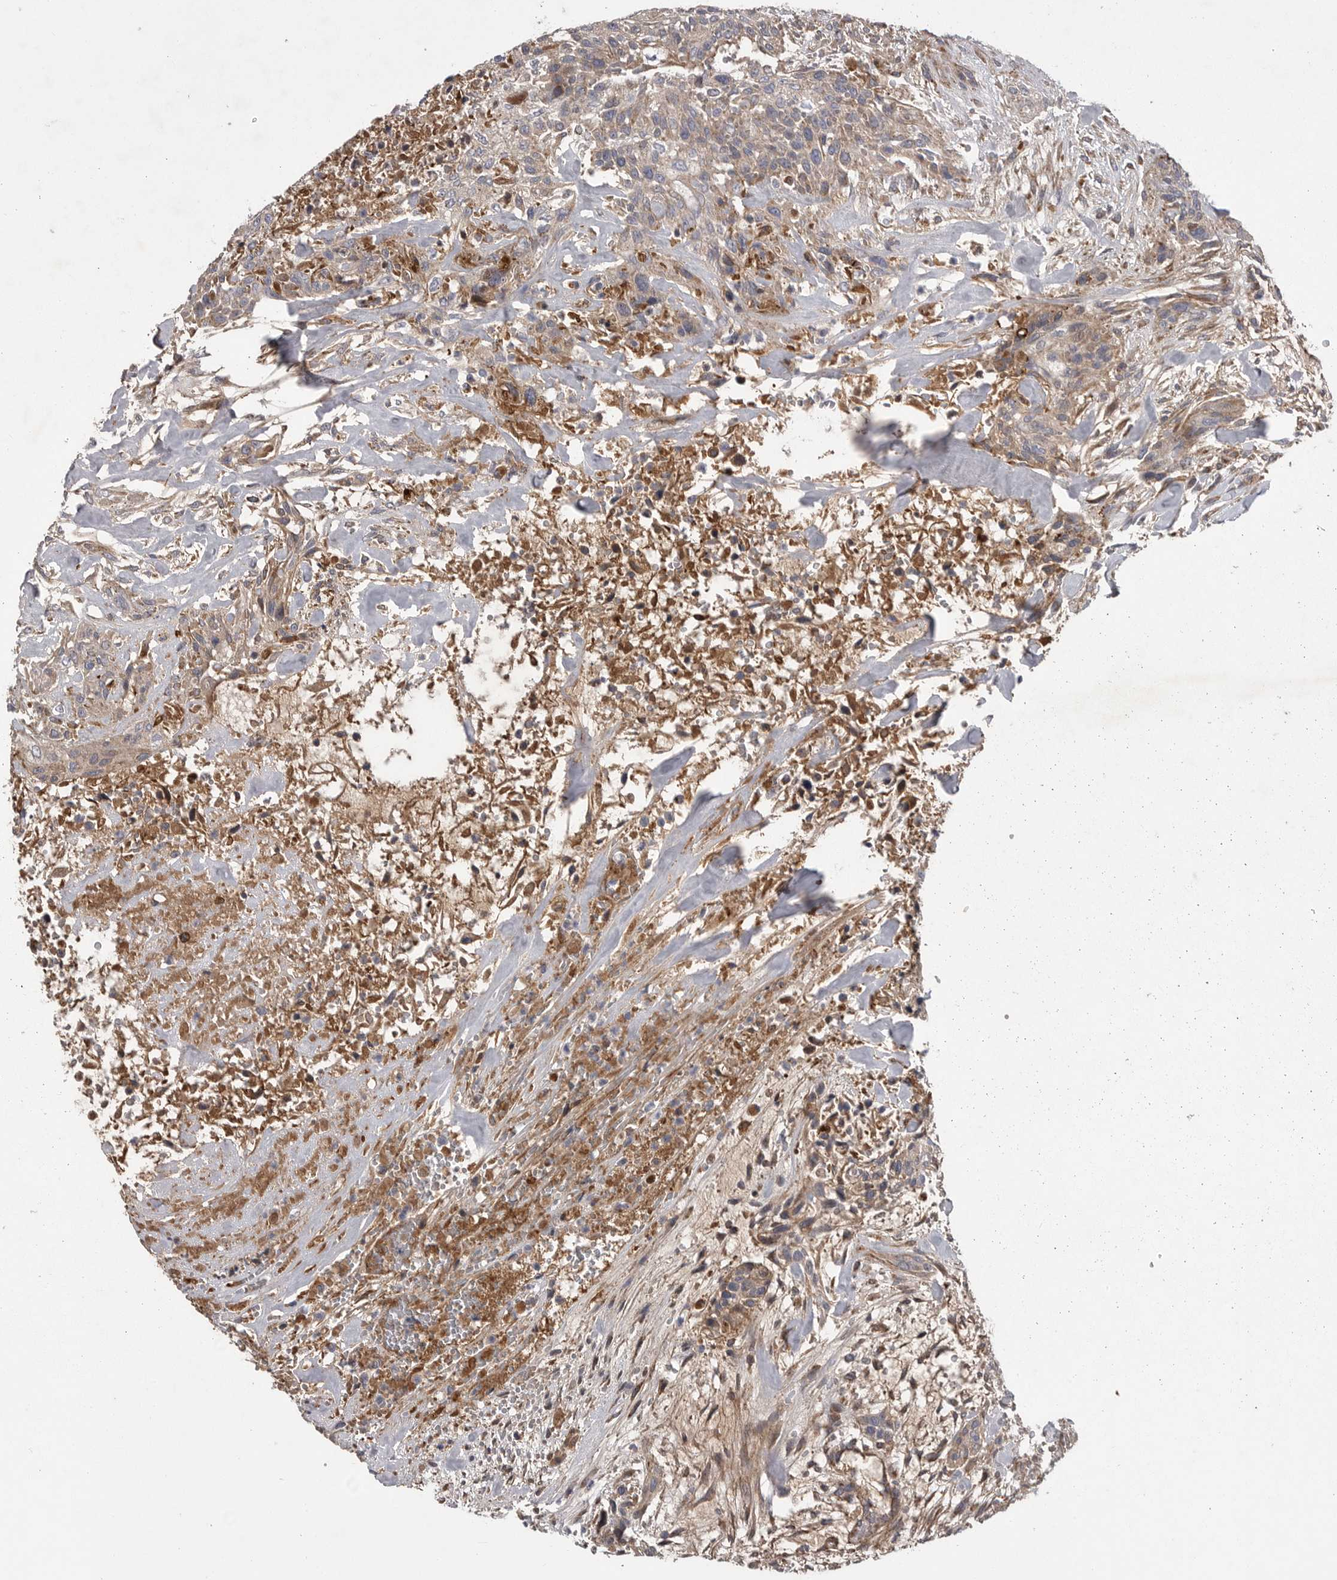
{"staining": {"intensity": "weak", "quantity": "25%-75%", "location": "cytoplasmic/membranous"}, "tissue": "urothelial cancer", "cell_type": "Tumor cells", "image_type": "cancer", "snomed": [{"axis": "morphology", "description": "Urothelial carcinoma, High grade"}, {"axis": "topography", "description": "Urinary bladder"}], "caption": "Urothelial cancer stained with IHC displays weak cytoplasmic/membranous positivity in approximately 25%-75% of tumor cells.", "gene": "CRP", "patient": {"sex": "male", "age": 35}}